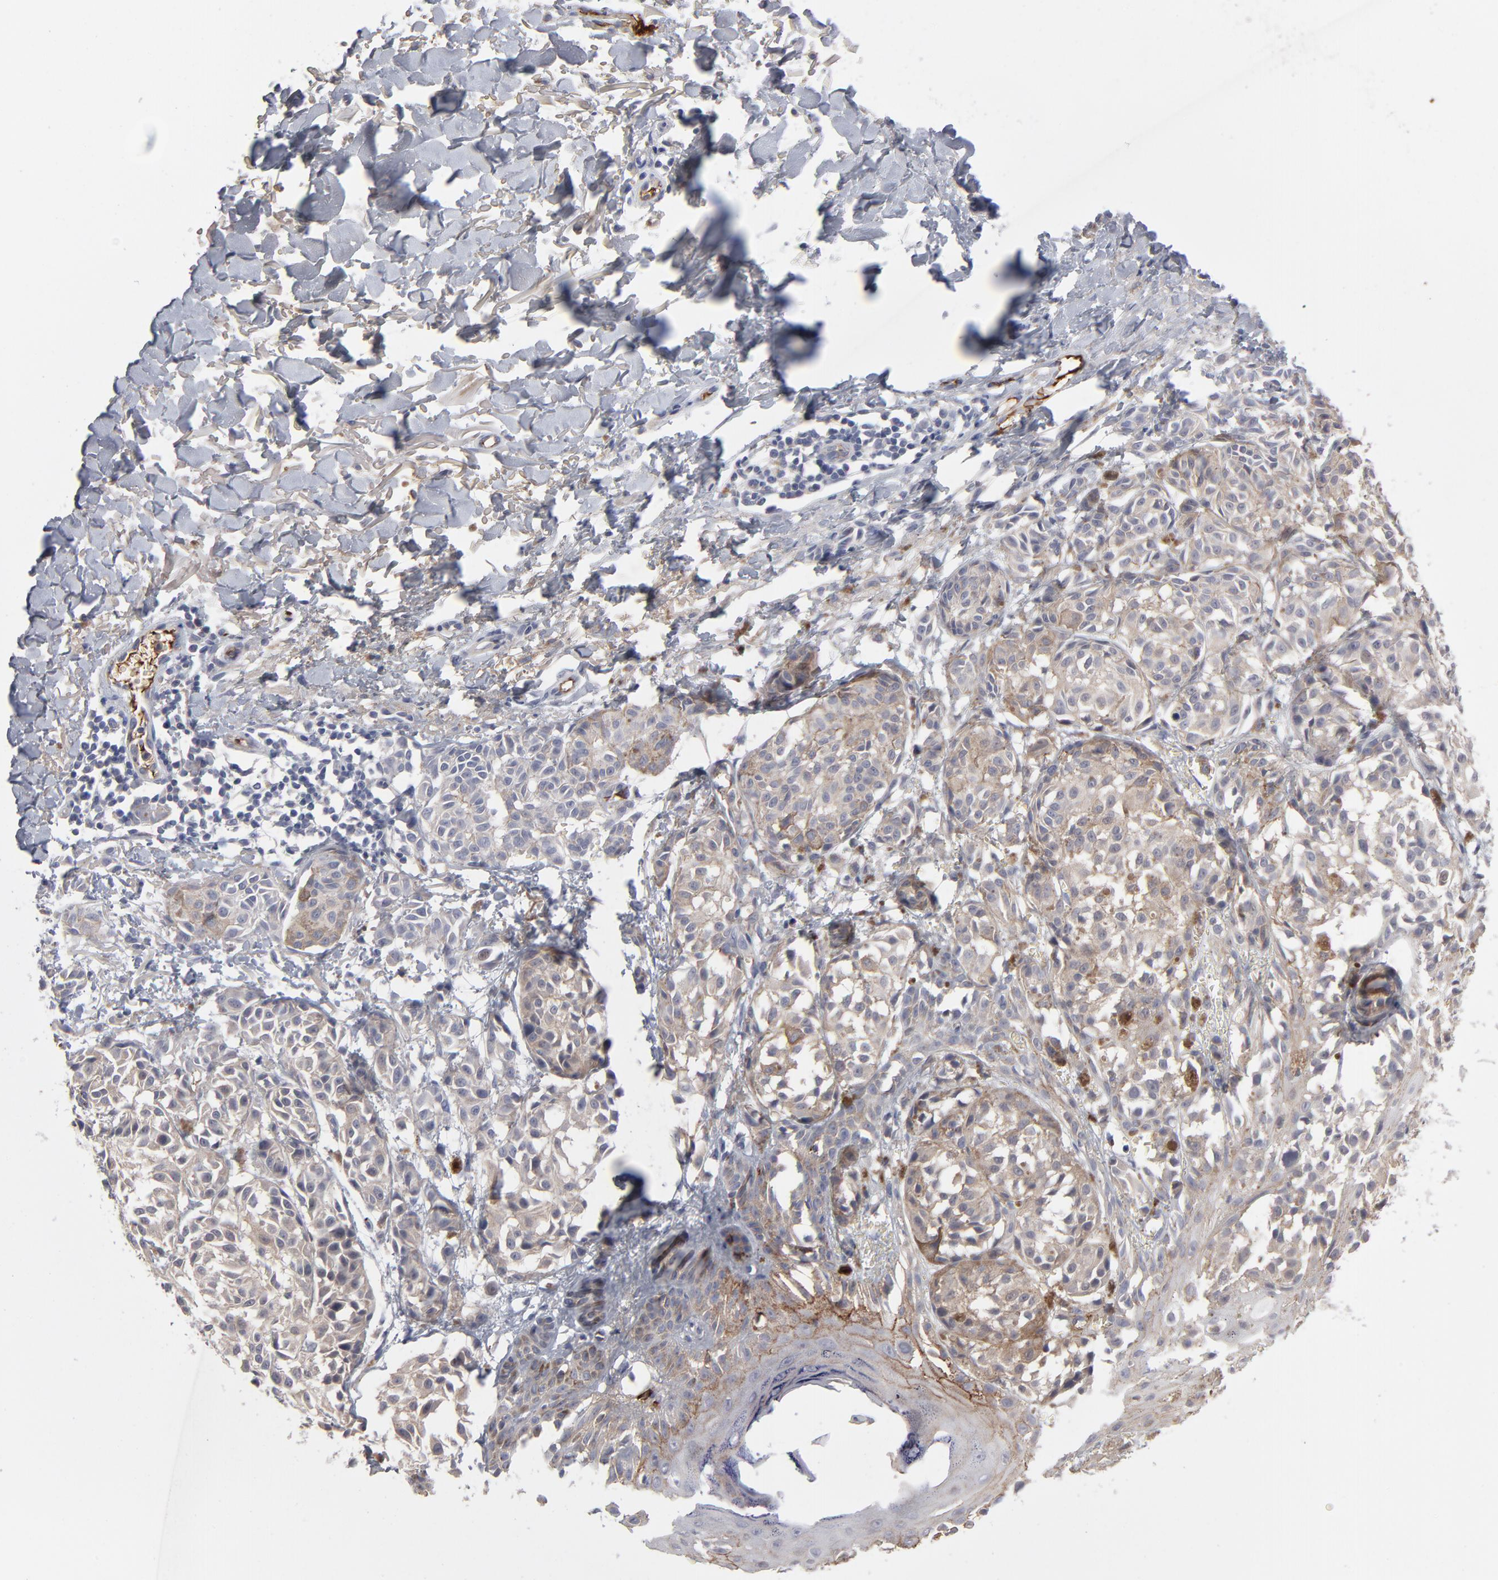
{"staining": {"intensity": "weak", "quantity": "25%-75%", "location": "cytoplasmic/membranous"}, "tissue": "melanoma", "cell_type": "Tumor cells", "image_type": "cancer", "snomed": [{"axis": "morphology", "description": "Malignant melanoma, NOS"}, {"axis": "topography", "description": "Skin"}], "caption": "Melanoma stained with immunohistochemistry (IHC) reveals weak cytoplasmic/membranous staining in about 25%-75% of tumor cells.", "gene": "CCR3", "patient": {"sex": "male", "age": 76}}